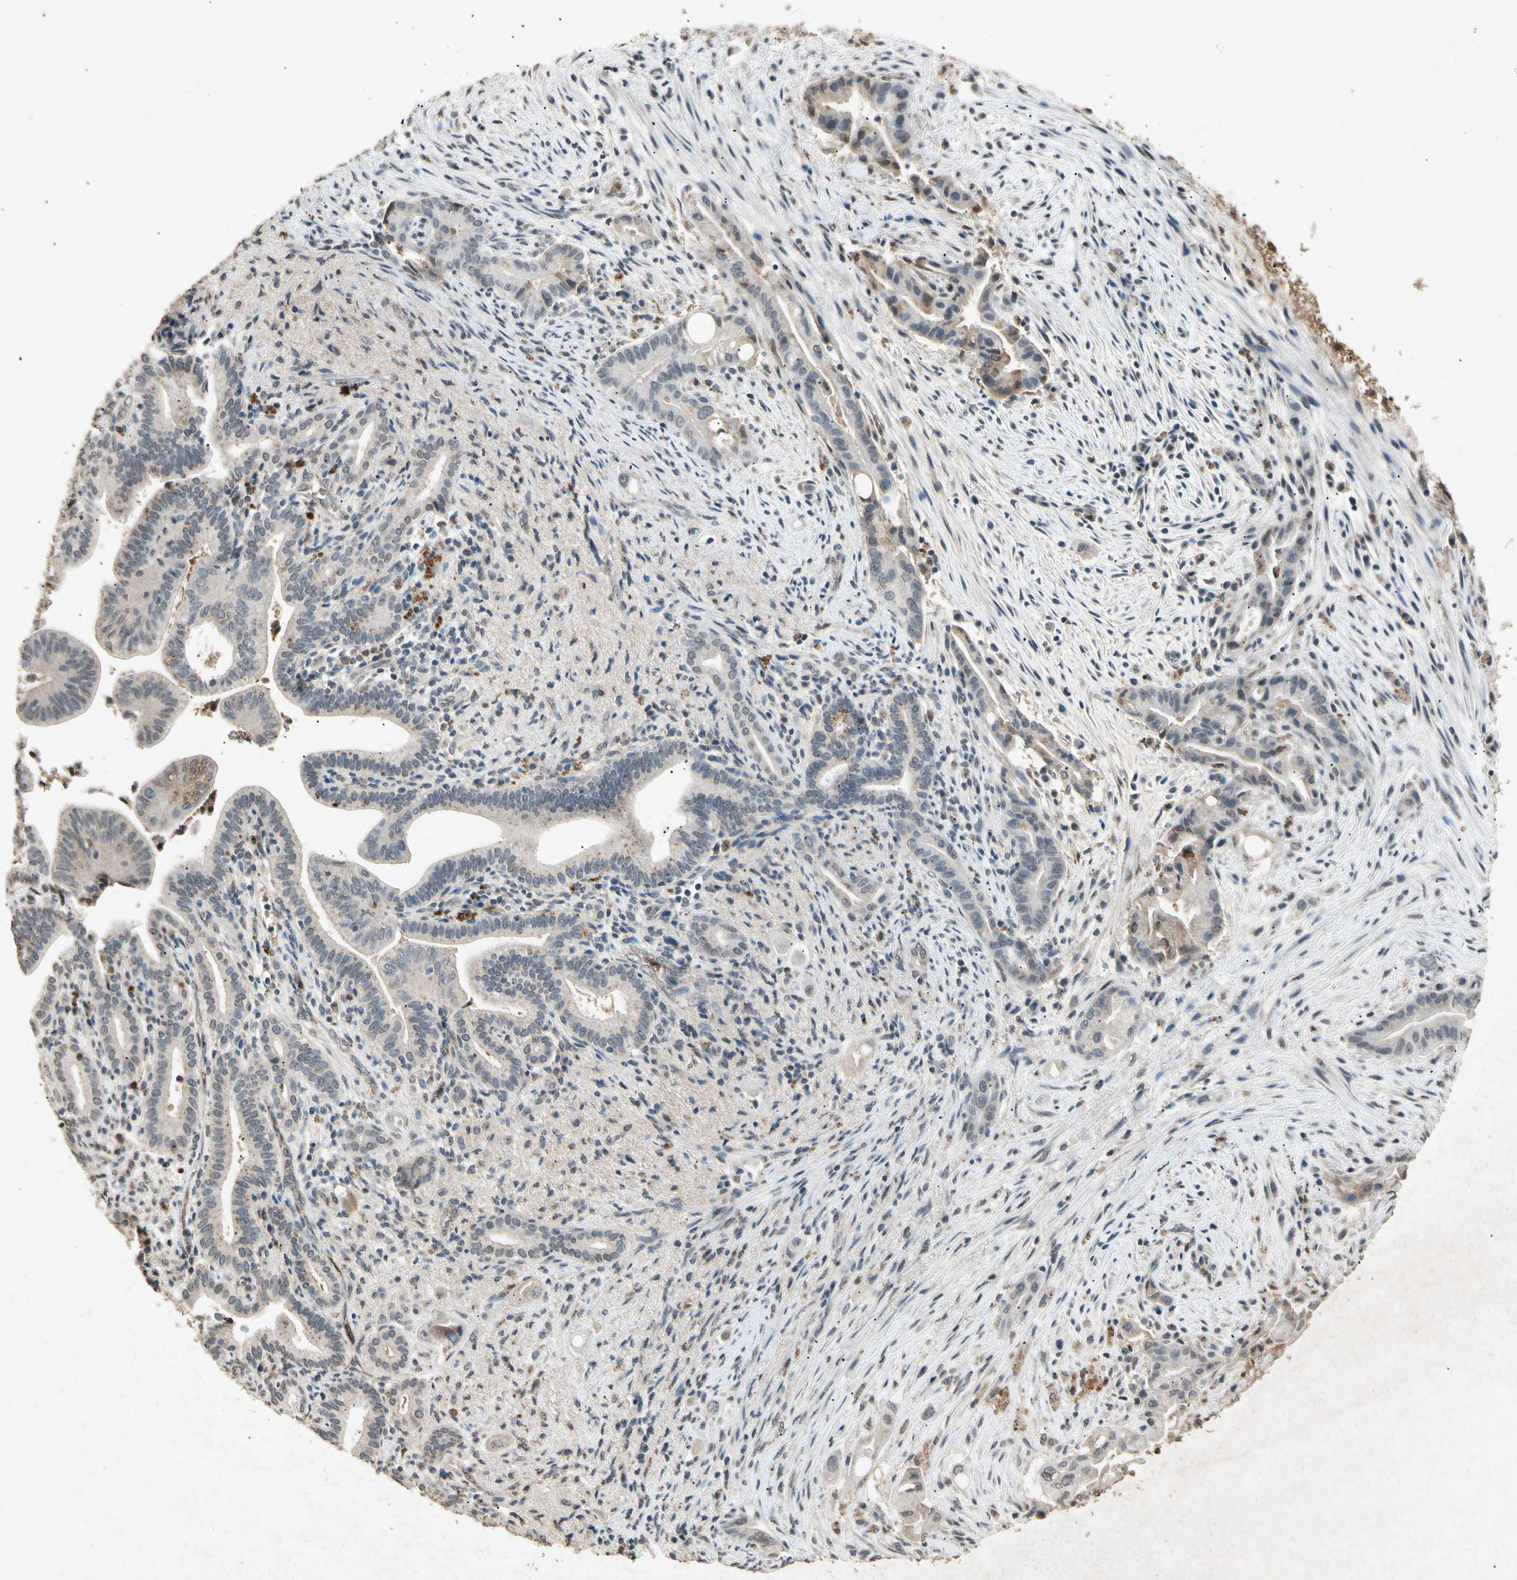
{"staining": {"intensity": "weak", "quantity": "<25%", "location": "cytoplasmic/membranous"}, "tissue": "liver cancer", "cell_type": "Tumor cells", "image_type": "cancer", "snomed": [{"axis": "morphology", "description": "Cholangiocarcinoma"}, {"axis": "topography", "description": "Liver"}], "caption": "Tumor cells are negative for brown protein staining in liver cholangiocarcinoma.", "gene": "CP", "patient": {"sex": "female", "age": 68}}